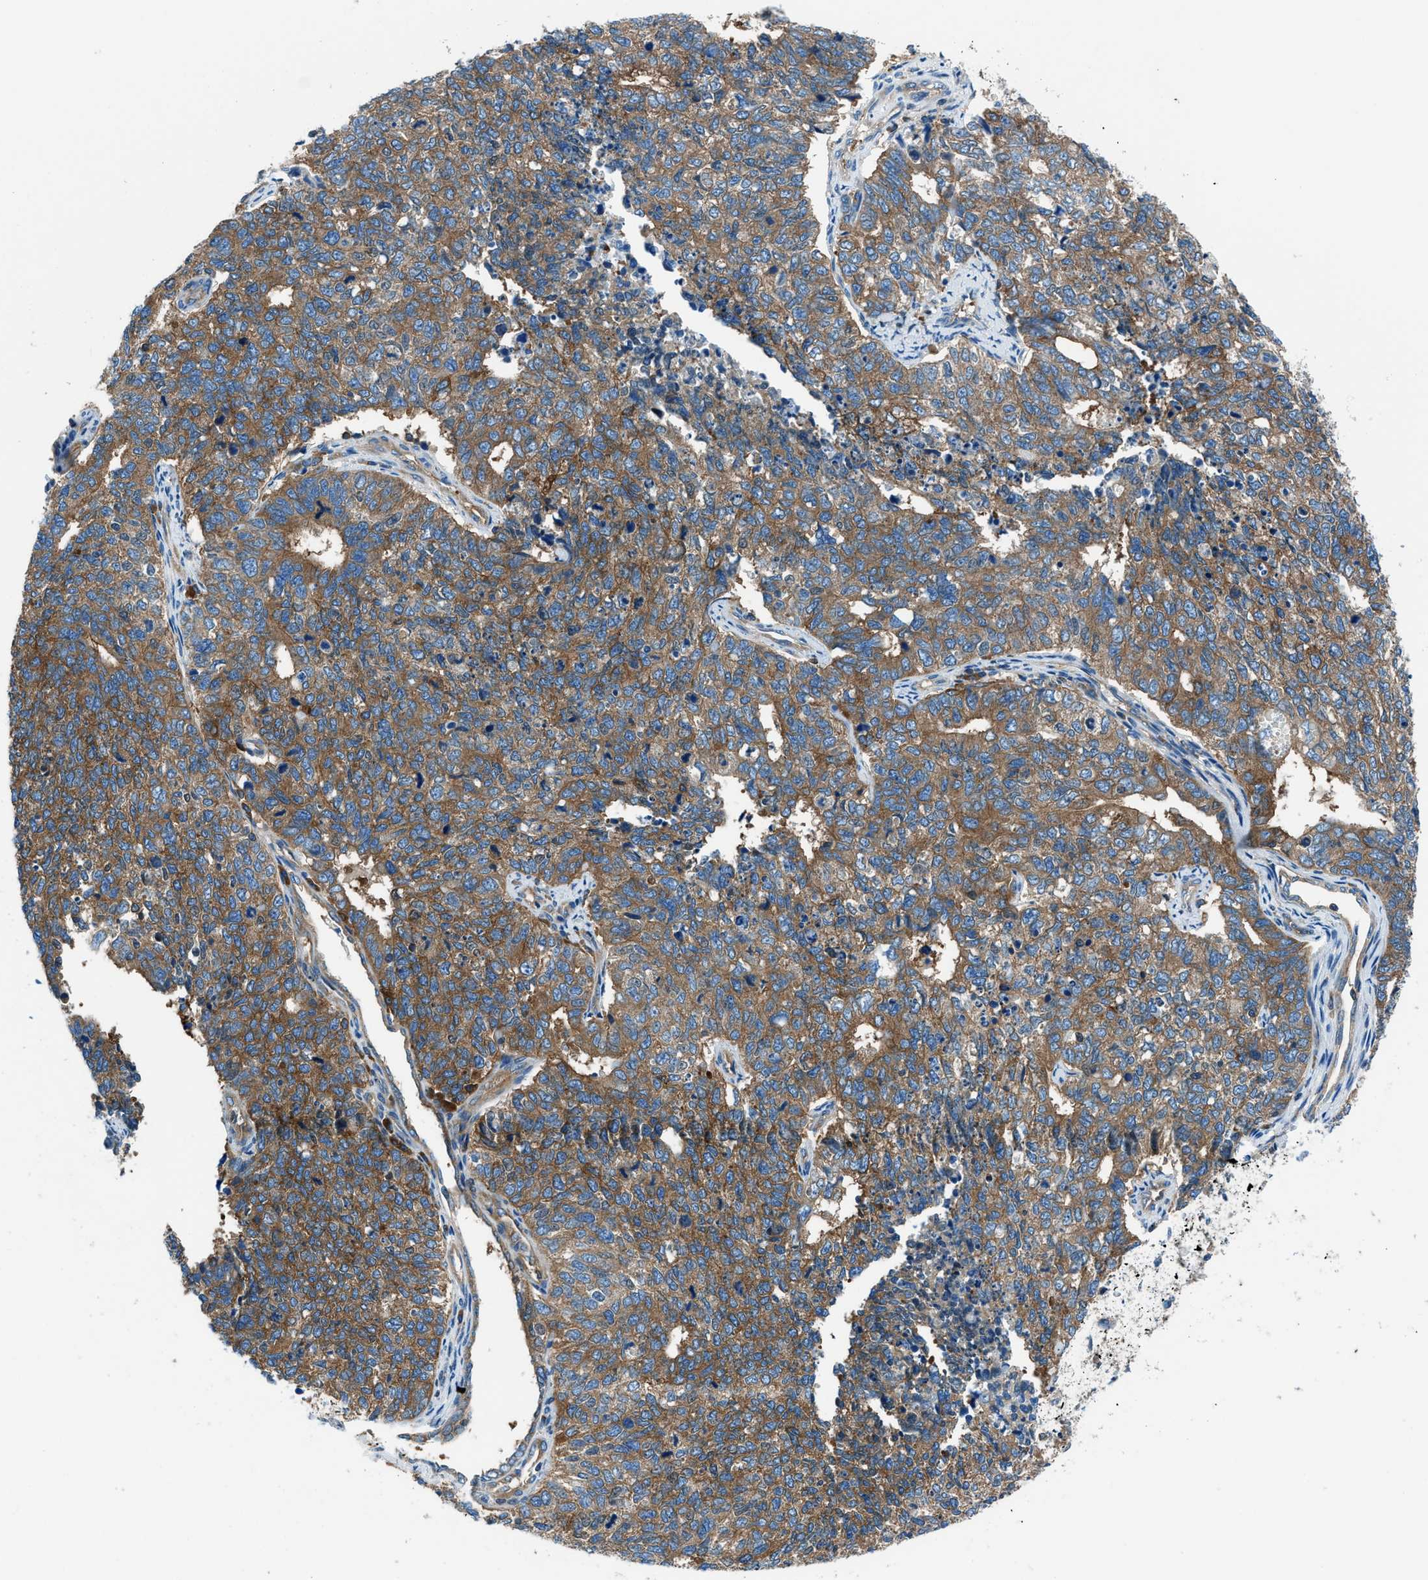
{"staining": {"intensity": "moderate", "quantity": ">75%", "location": "cytoplasmic/membranous"}, "tissue": "cervical cancer", "cell_type": "Tumor cells", "image_type": "cancer", "snomed": [{"axis": "morphology", "description": "Squamous cell carcinoma, NOS"}, {"axis": "topography", "description": "Cervix"}], "caption": "This image reveals immunohistochemistry staining of cervical cancer, with medium moderate cytoplasmic/membranous positivity in approximately >75% of tumor cells.", "gene": "SARS1", "patient": {"sex": "female", "age": 63}}